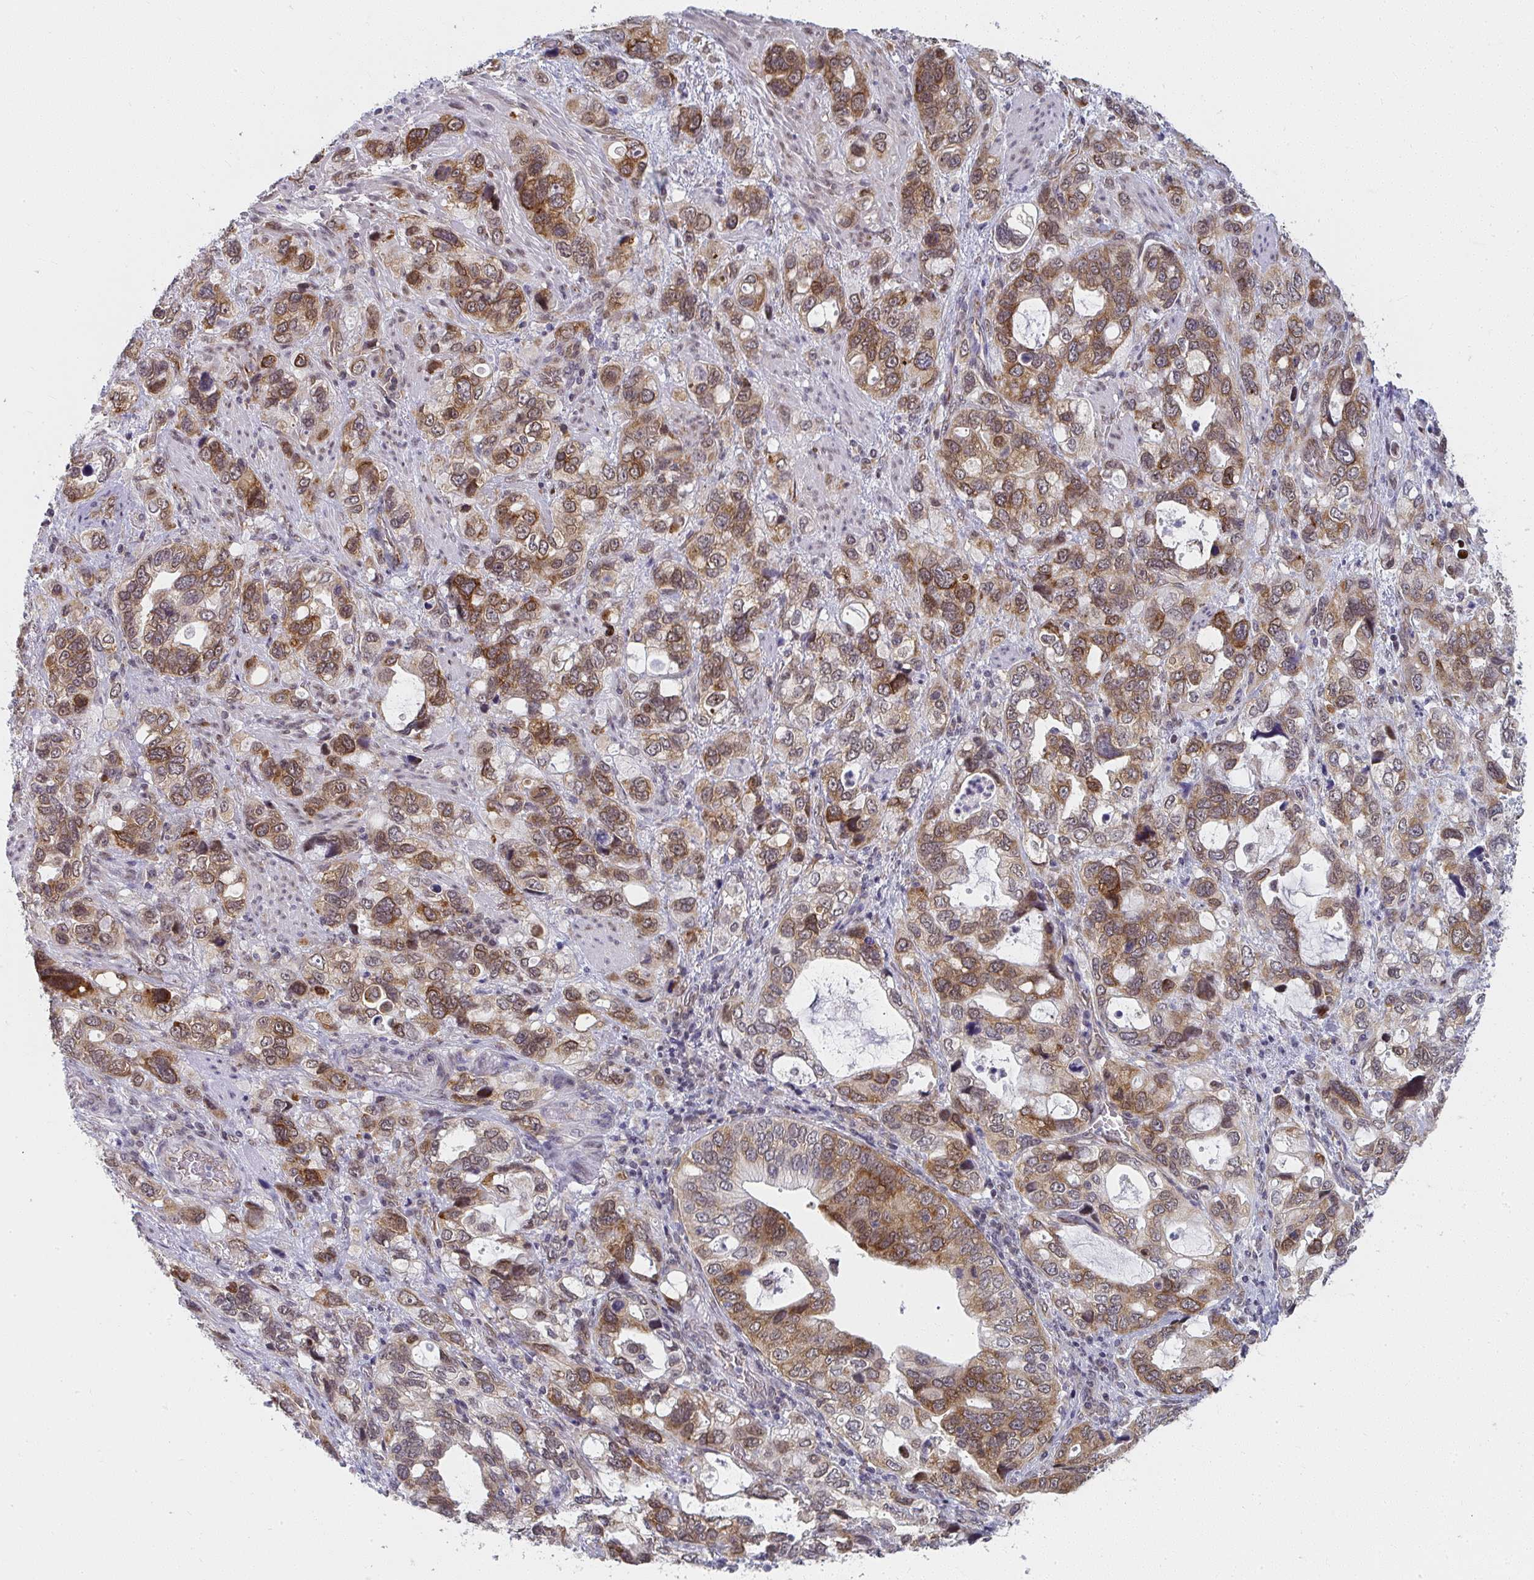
{"staining": {"intensity": "moderate", "quantity": ">75%", "location": "cytoplasmic/membranous,nuclear"}, "tissue": "stomach cancer", "cell_type": "Tumor cells", "image_type": "cancer", "snomed": [{"axis": "morphology", "description": "Adenocarcinoma, NOS"}, {"axis": "topography", "description": "Stomach, upper"}], "caption": "Protein expression analysis of human stomach adenocarcinoma reveals moderate cytoplasmic/membranous and nuclear positivity in approximately >75% of tumor cells.", "gene": "SYNCRIP", "patient": {"sex": "female", "age": 81}}